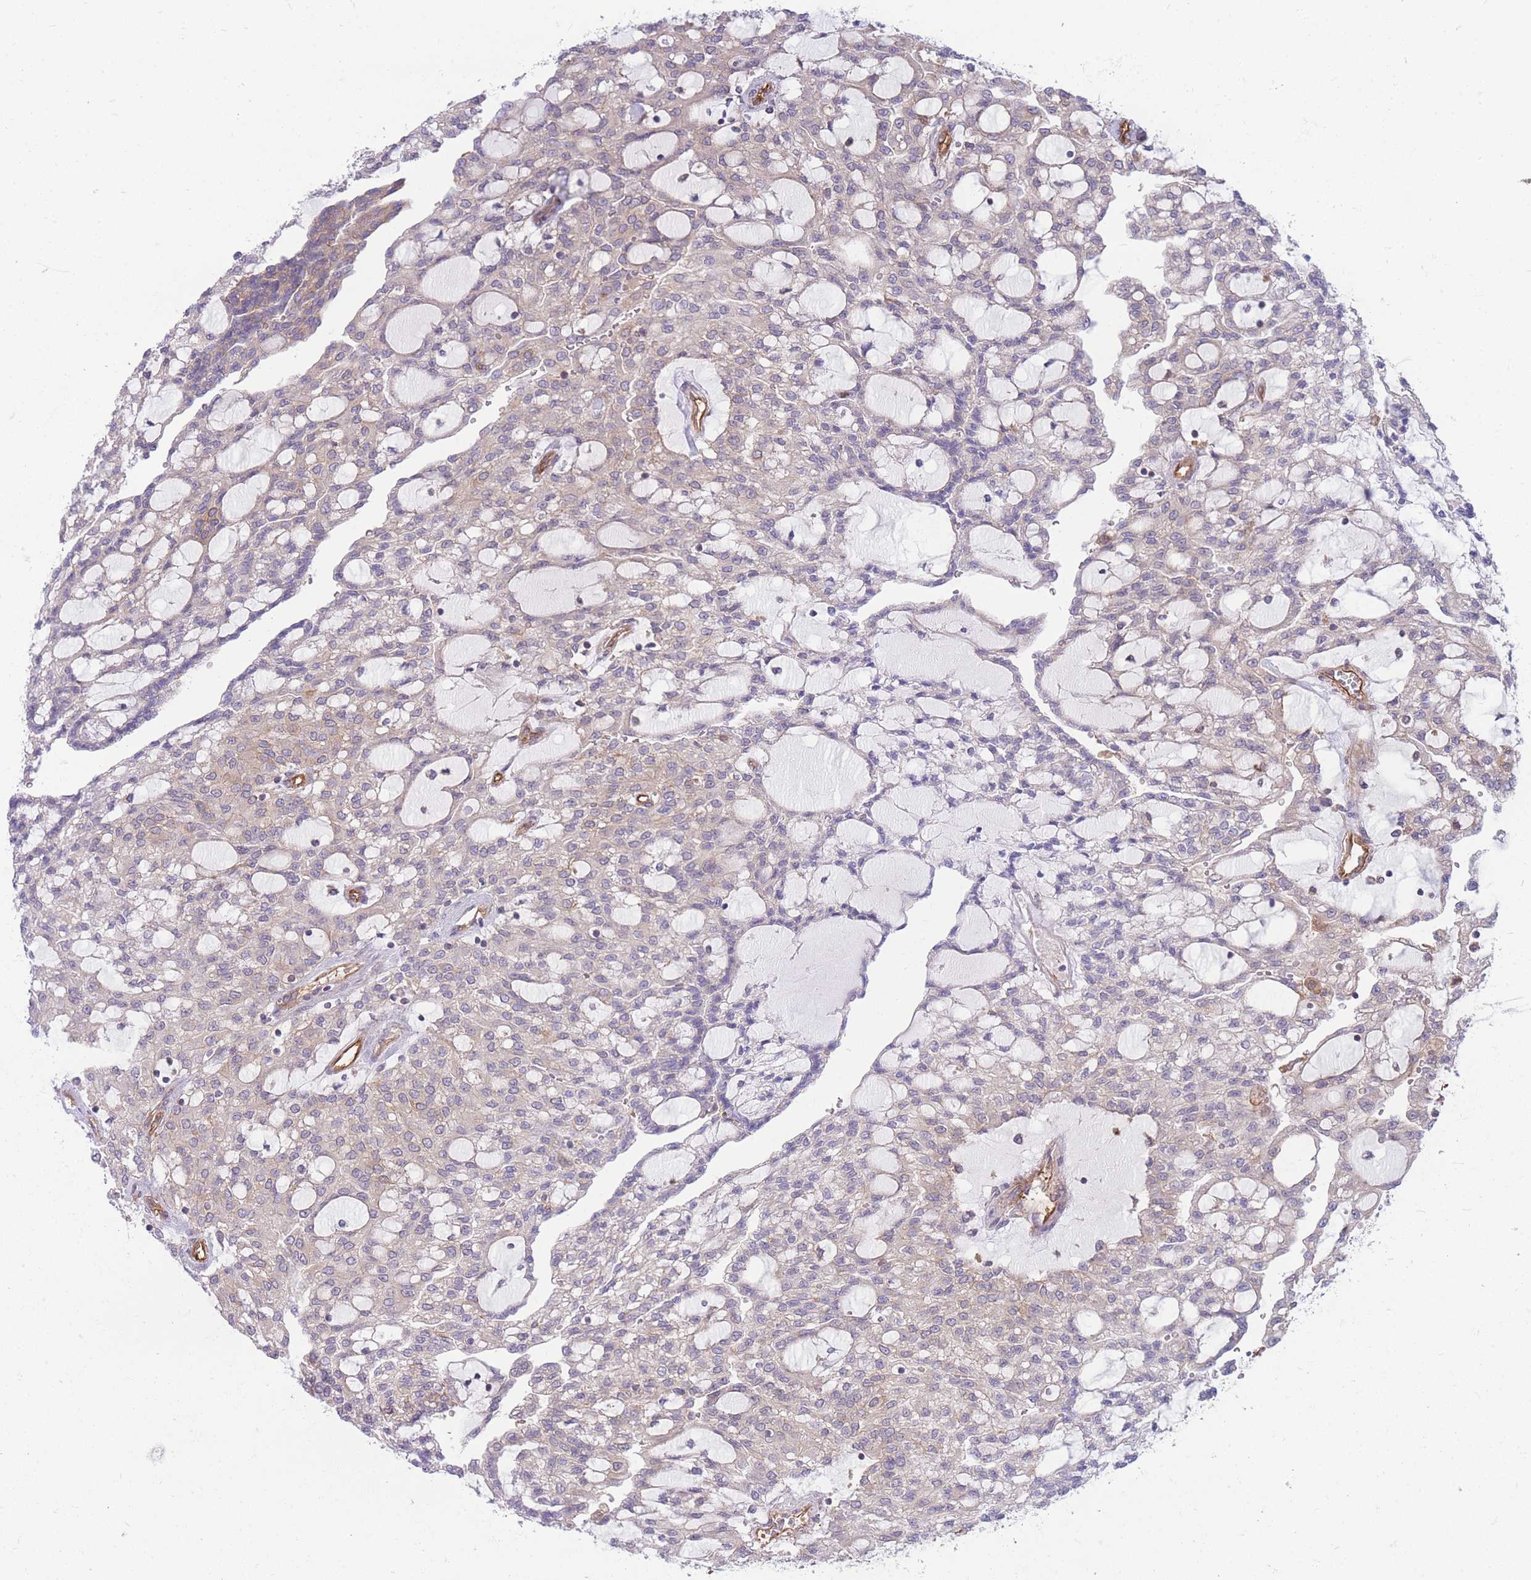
{"staining": {"intensity": "weak", "quantity": "25%-75%", "location": "cytoplasmic/membranous"}, "tissue": "renal cancer", "cell_type": "Tumor cells", "image_type": "cancer", "snomed": [{"axis": "morphology", "description": "Adenocarcinoma, NOS"}, {"axis": "topography", "description": "Kidney"}], "caption": "A brown stain labels weak cytoplasmic/membranous positivity of a protein in renal cancer tumor cells.", "gene": "GGA1", "patient": {"sex": "male", "age": 63}}